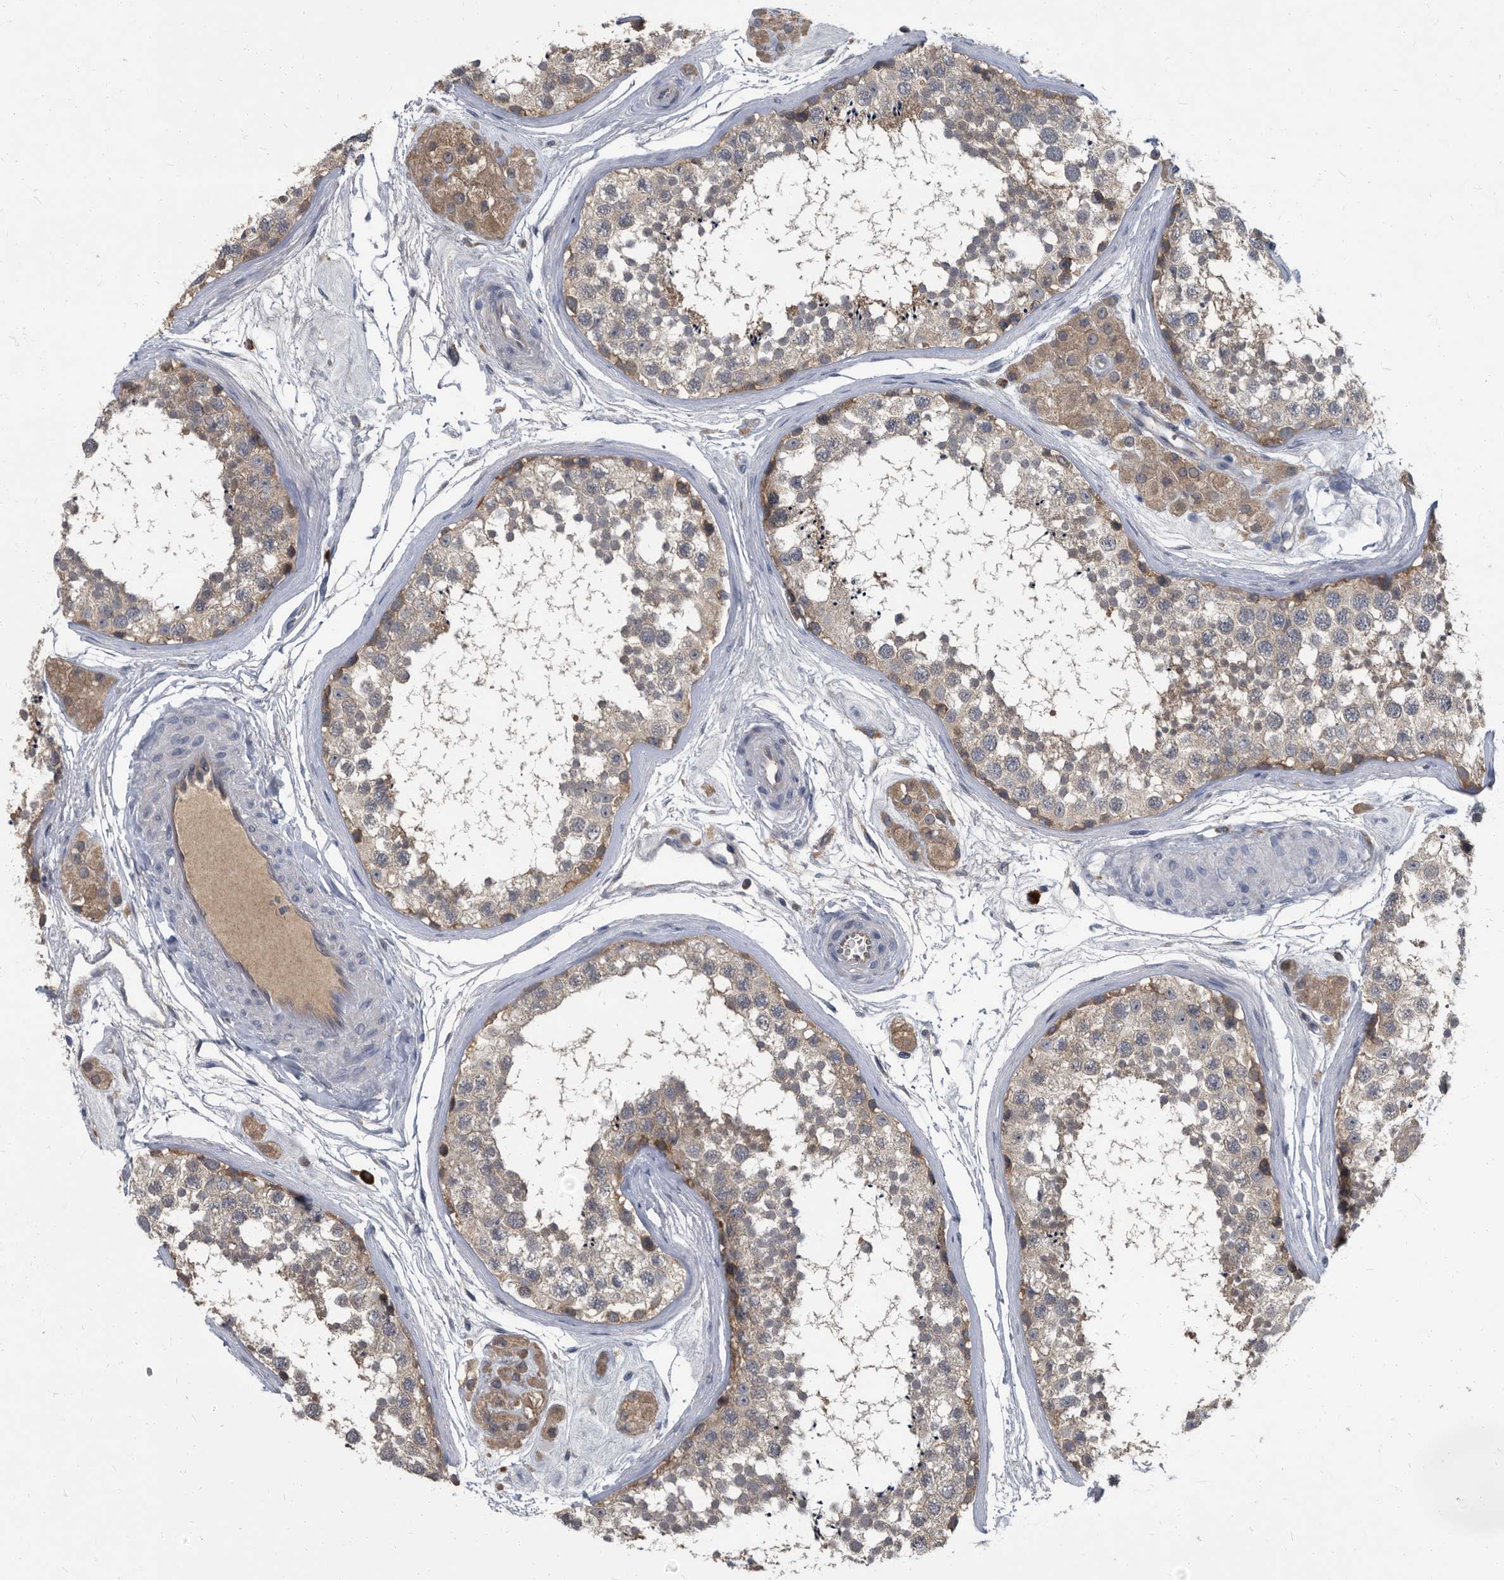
{"staining": {"intensity": "moderate", "quantity": "<25%", "location": "cytoplasmic/membranous"}, "tissue": "testis", "cell_type": "Cells in seminiferous ducts", "image_type": "normal", "snomed": [{"axis": "morphology", "description": "Normal tissue, NOS"}, {"axis": "topography", "description": "Testis"}], "caption": "Immunohistochemical staining of normal testis reveals <25% levels of moderate cytoplasmic/membranous protein expression in about <25% of cells in seminiferous ducts.", "gene": "CDV3", "patient": {"sex": "male", "age": 56}}